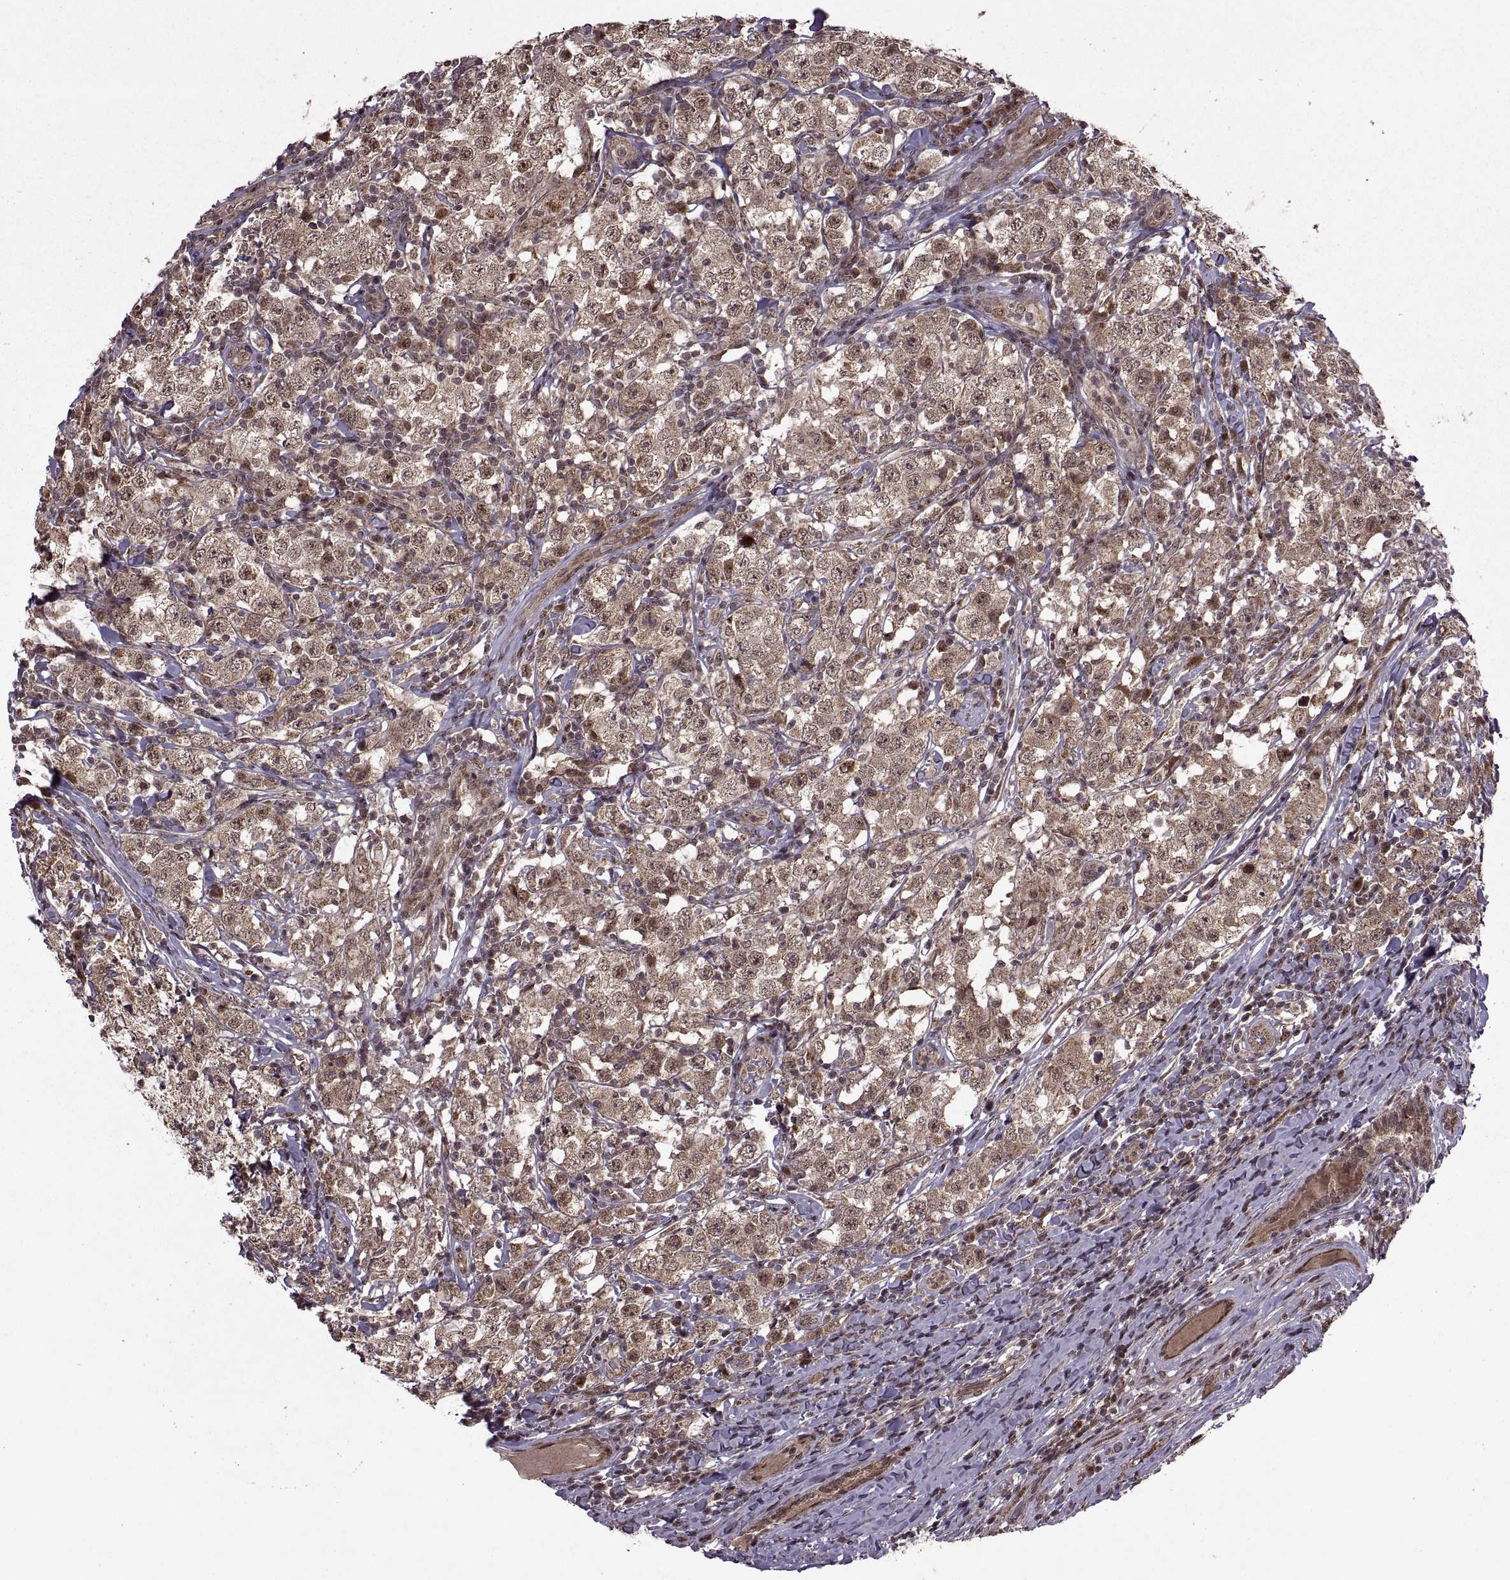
{"staining": {"intensity": "weak", "quantity": ">75%", "location": "cytoplasmic/membranous,nuclear"}, "tissue": "testis cancer", "cell_type": "Tumor cells", "image_type": "cancer", "snomed": [{"axis": "morphology", "description": "Seminoma, NOS"}, {"axis": "morphology", "description": "Carcinoma, Embryonal, NOS"}, {"axis": "topography", "description": "Testis"}], "caption": "Protein staining displays weak cytoplasmic/membranous and nuclear staining in approximately >75% of tumor cells in testis cancer.", "gene": "PTOV1", "patient": {"sex": "male", "age": 41}}